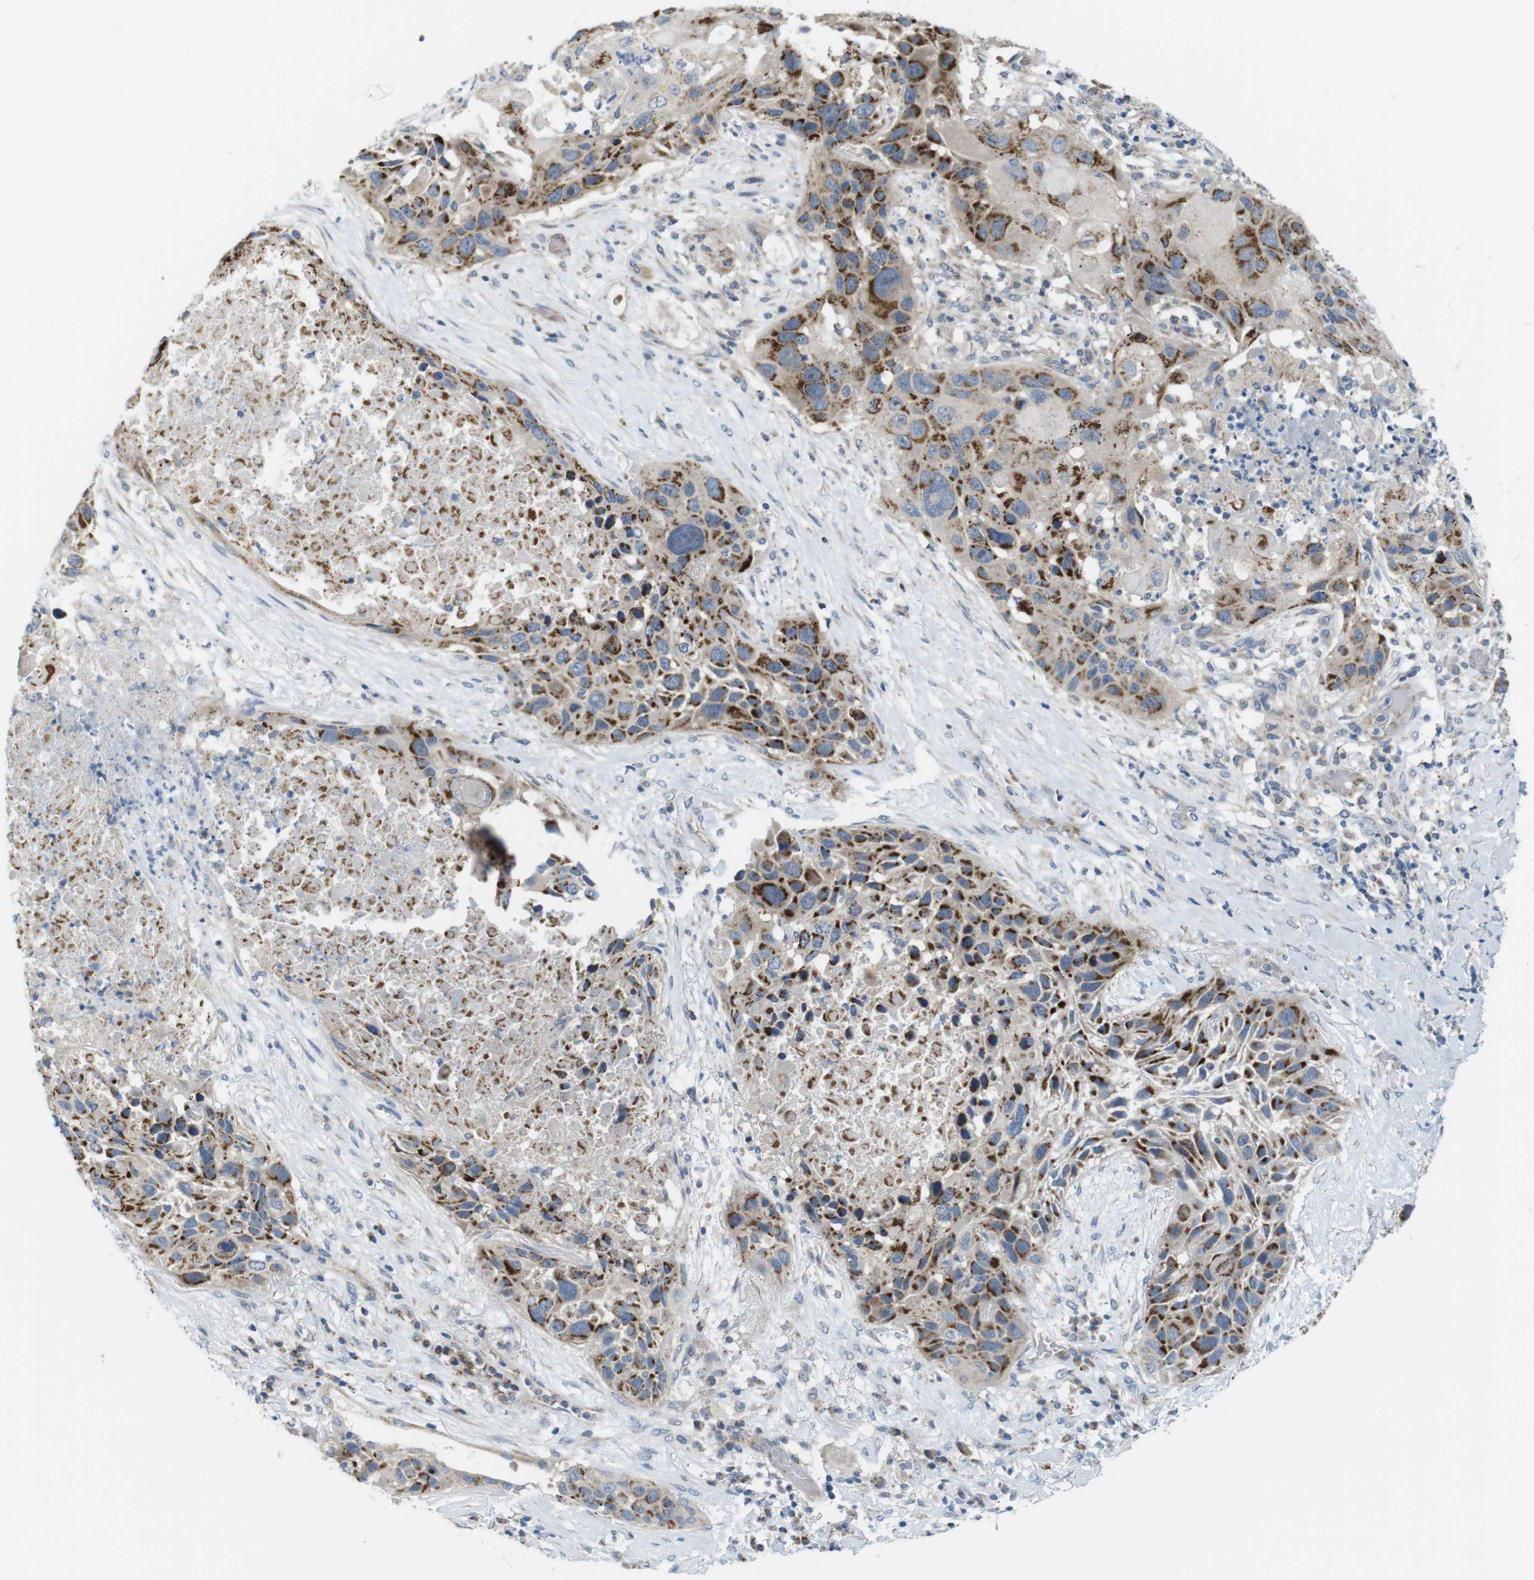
{"staining": {"intensity": "strong", "quantity": "25%-75%", "location": "cytoplasmic/membranous"}, "tissue": "lung cancer", "cell_type": "Tumor cells", "image_type": "cancer", "snomed": [{"axis": "morphology", "description": "Squamous cell carcinoma, NOS"}, {"axis": "topography", "description": "Lung"}], "caption": "Immunohistochemistry of lung cancer (squamous cell carcinoma) shows high levels of strong cytoplasmic/membranous positivity in approximately 25%-75% of tumor cells. The staining was performed using DAB (3,3'-diaminobenzidine) to visualize the protein expression in brown, while the nuclei were stained in blue with hematoxylin (Magnification: 20x).", "gene": "MARCHF1", "patient": {"sex": "male", "age": 57}}